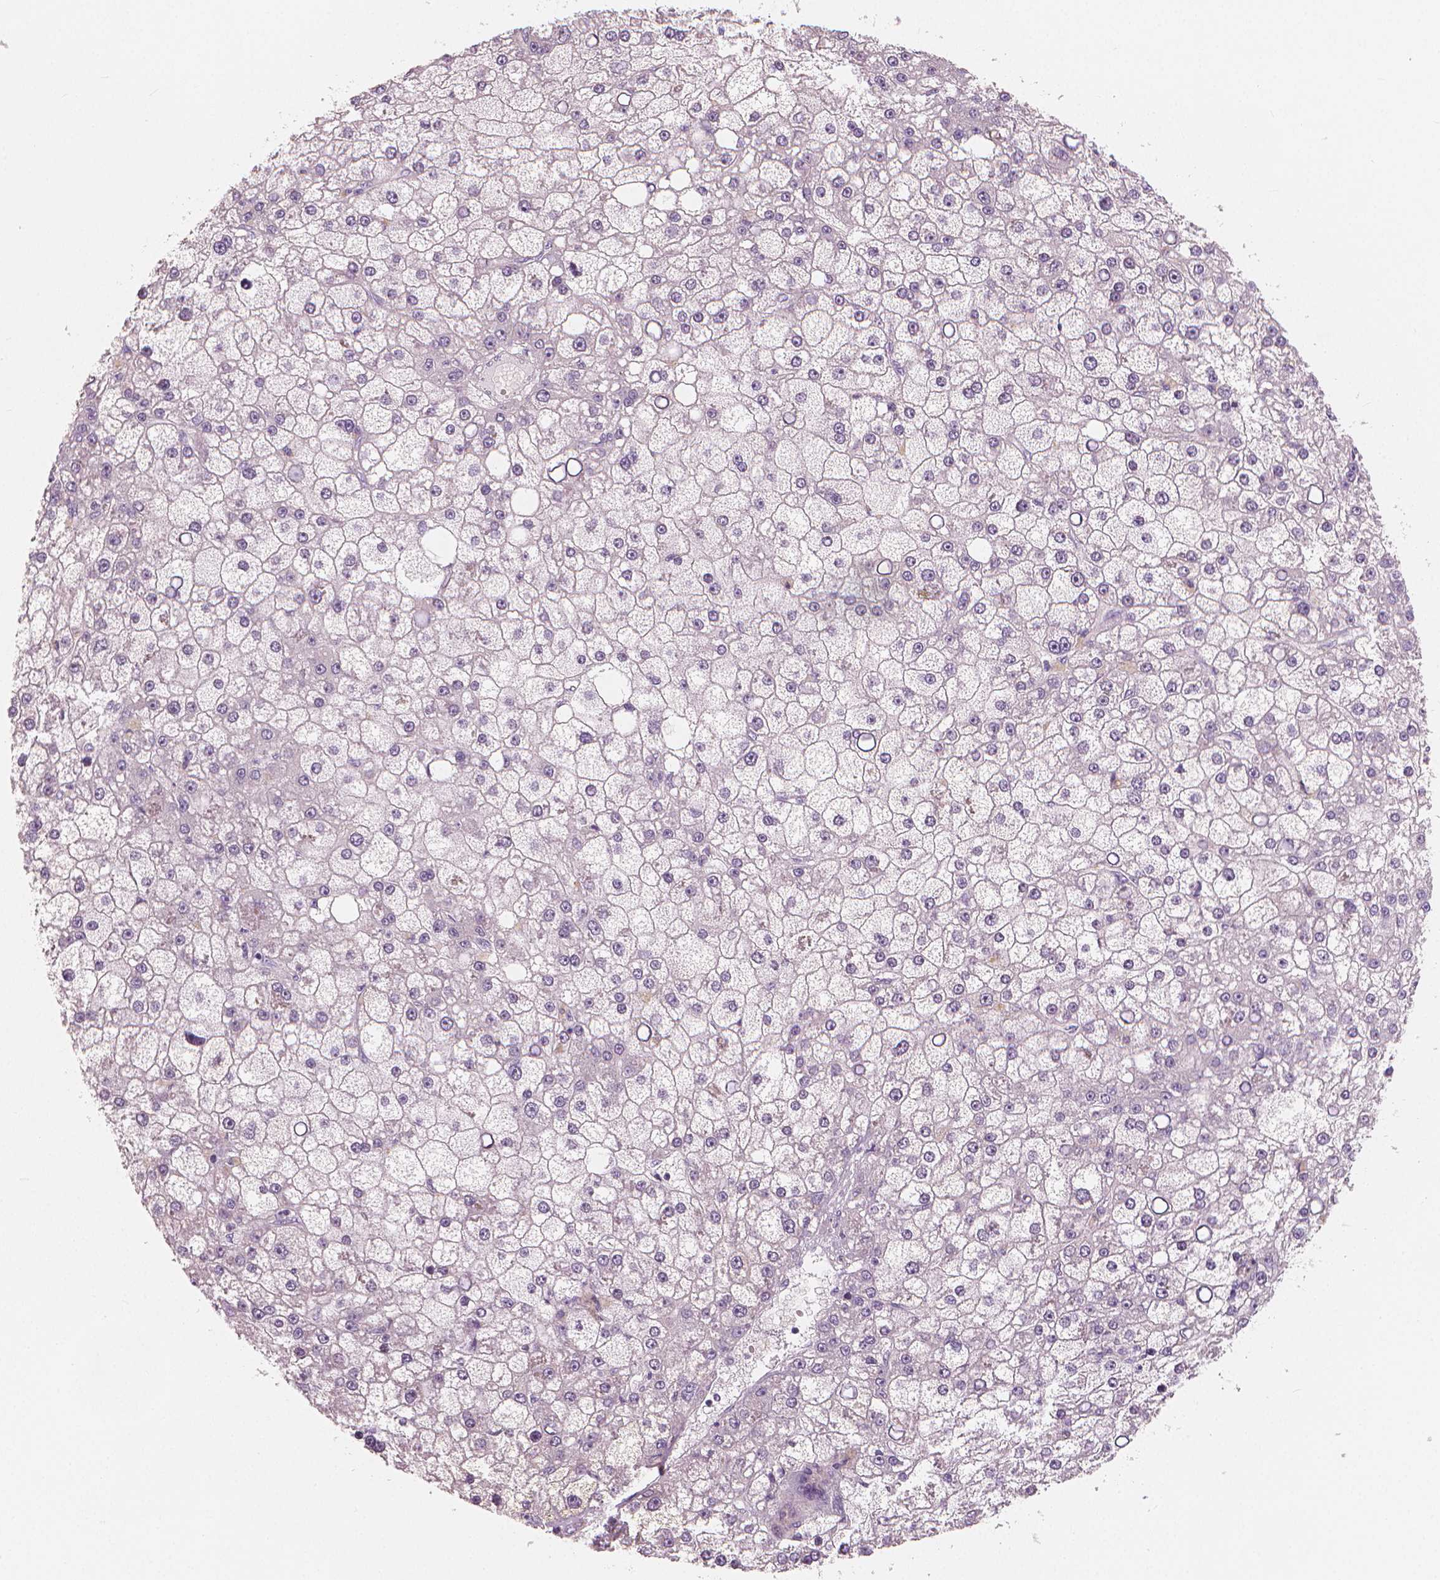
{"staining": {"intensity": "negative", "quantity": "none", "location": "none"}, "tissue": "liver cancer", "cell_type": "Tumor cells", "image_type": "cancer", "snomed": [{"axis": "morphology", "description": "Carcinoma, Hepatocellular, NOS"}, {"axis": "topography", "description": "Liver"}], "caption": "DAB immunohistochemical staining of human liver cancer reveals no significant staining in tumor cells.", "gene": "RNASE7", "patient": {"sex": "male", "age": 67}}